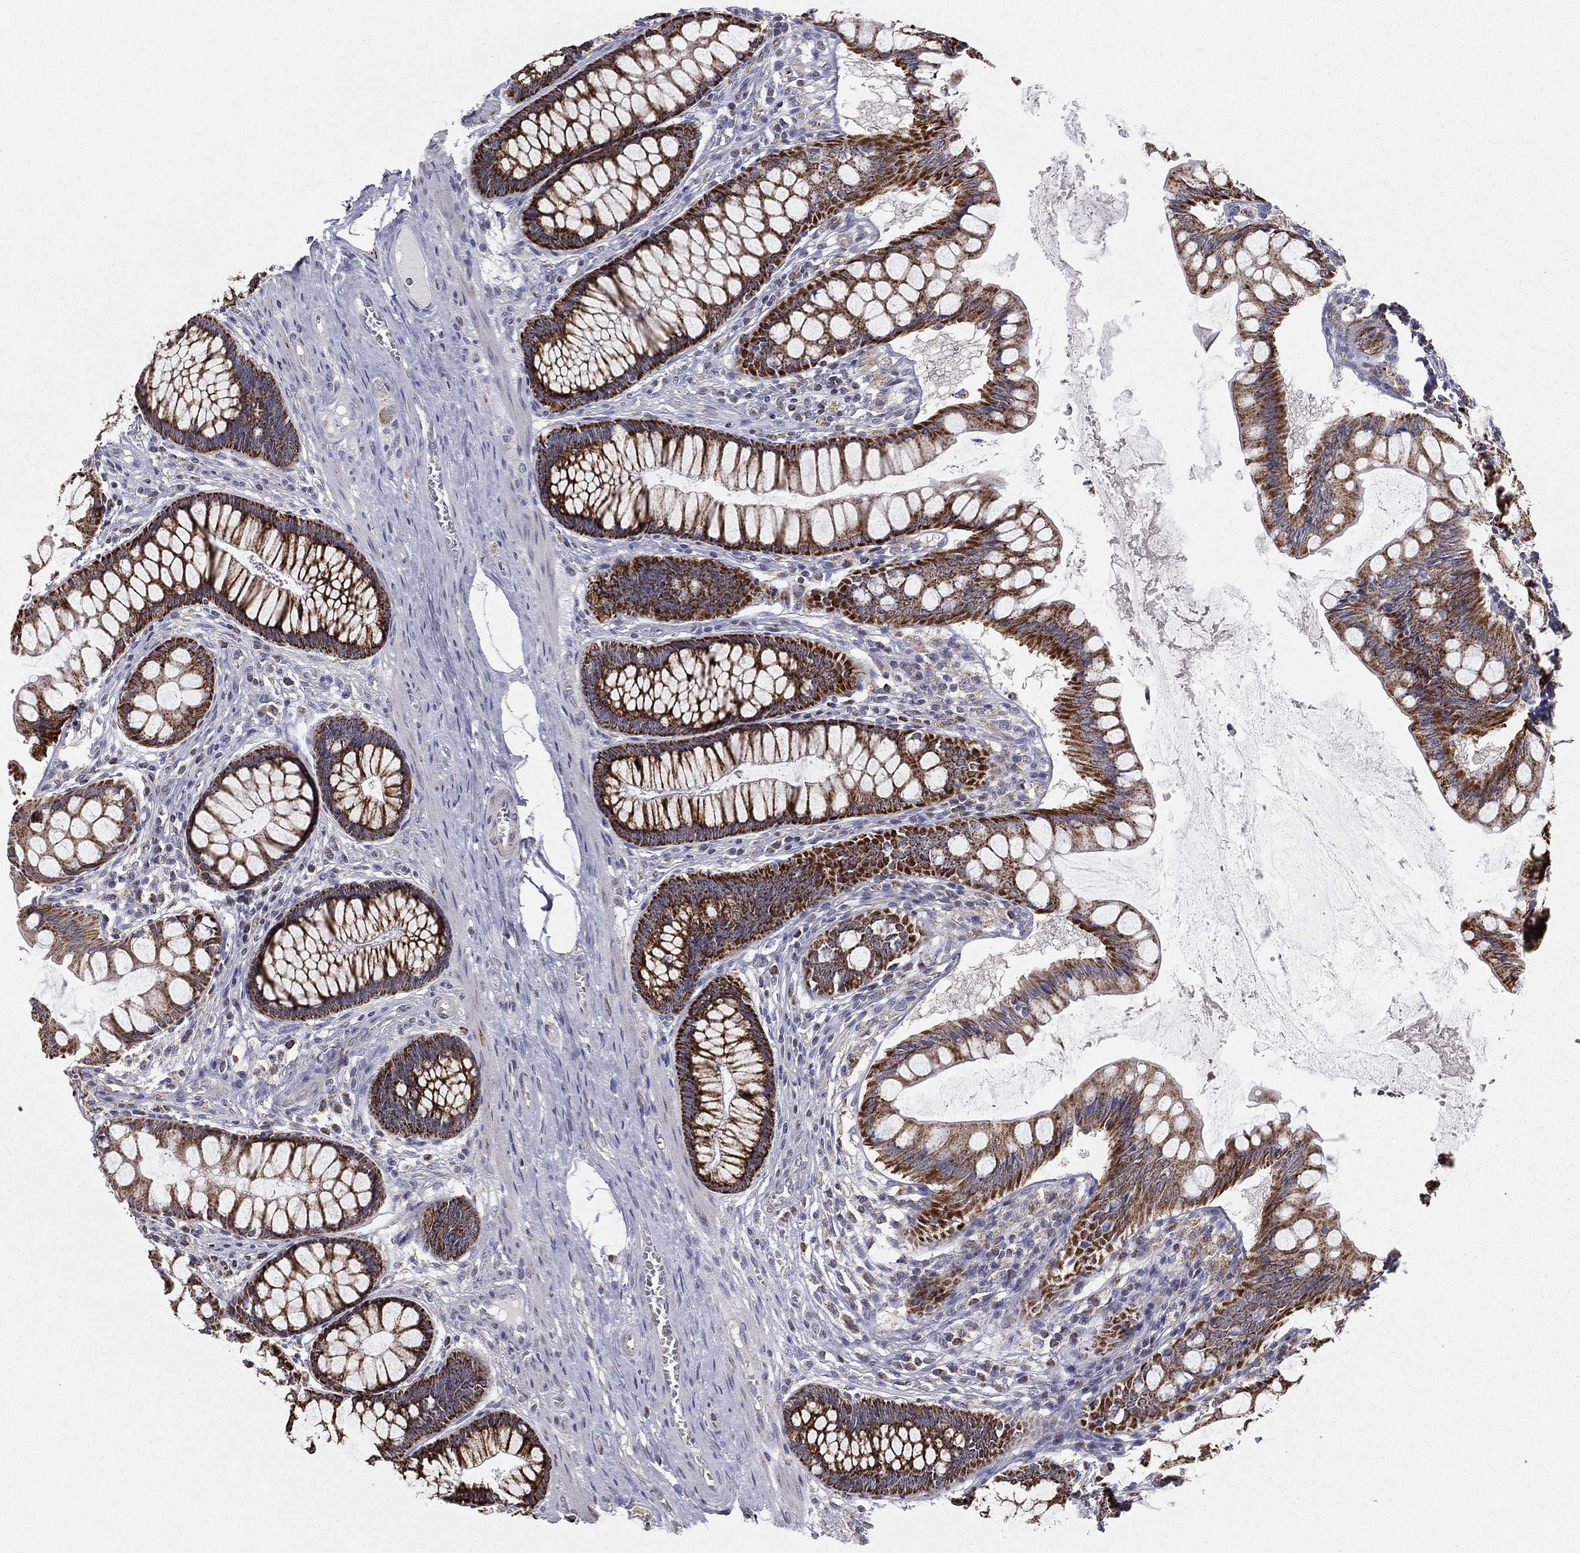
{"staining": {"intensity": "negative", "quantity": "none", "location": "none"}, "tissue": "colon", "cell_type": "Endothelial cells", "image_type": "normal", "snomed": [{"axis": "morphology", "description": "Normal tissue, NOS"}, {"axis": "topography", "description": "Colon"}], "caption": "Immunohistochemistry (IHC) histopathology image of unremarkable colon: colon stained with DAB shows no significant protein expression in endothelial cells. (DAB (3,3'-diaminobenzidine) IHC visualized using brightfield microscopy, high magnification).", "gene": "HADH", "patient": {"sex": "female", "age": 65}}